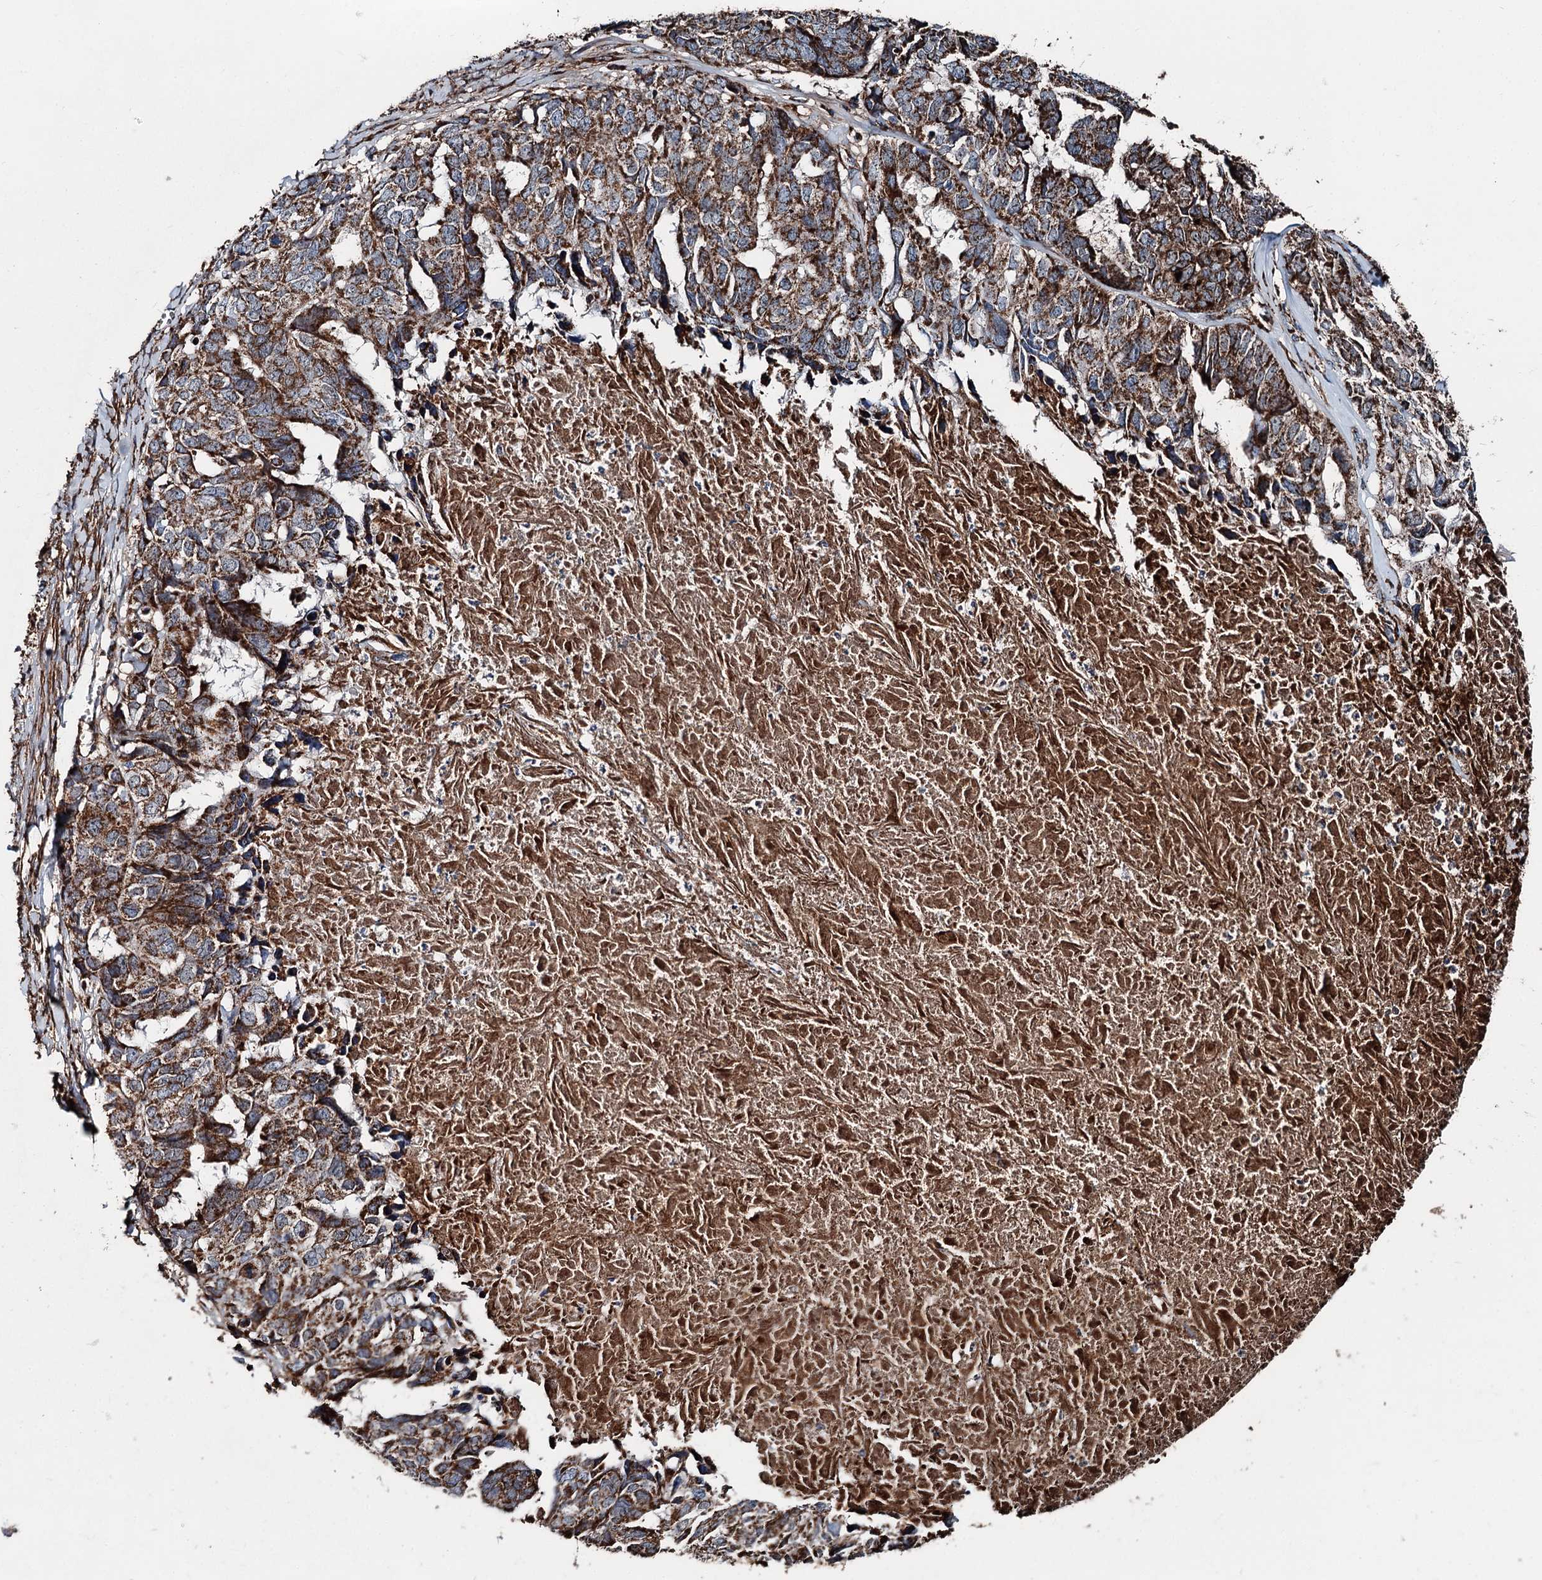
{"staining": {"intensity": "strong", "quantity": ">75%", "location": "cytoplasmic/membranous"}, "tissue": "ovarian cancer", "cell_type": "Tumor cells", "image_type": "cancer", "snomed": [{"axis": "morphology", "description": "Cystadenocarcinoma, serous, NOS"}, {"axis": "topography", "description": "Ovary"}], "caption": "Immunohistochemistry (IHC) image of neoplastic tissue: ovarian cancer (serous cystadenocarcinoma) stained using immunohistochemistry demonstrates high levels of strong protein expression localized specifically in the cytoplasmic/membranous of tumor cells, appearing as a cytoplasmic/membranous brown color.", "gene": "DDIAS", "patient": {"sex": "female", "age": 79}}